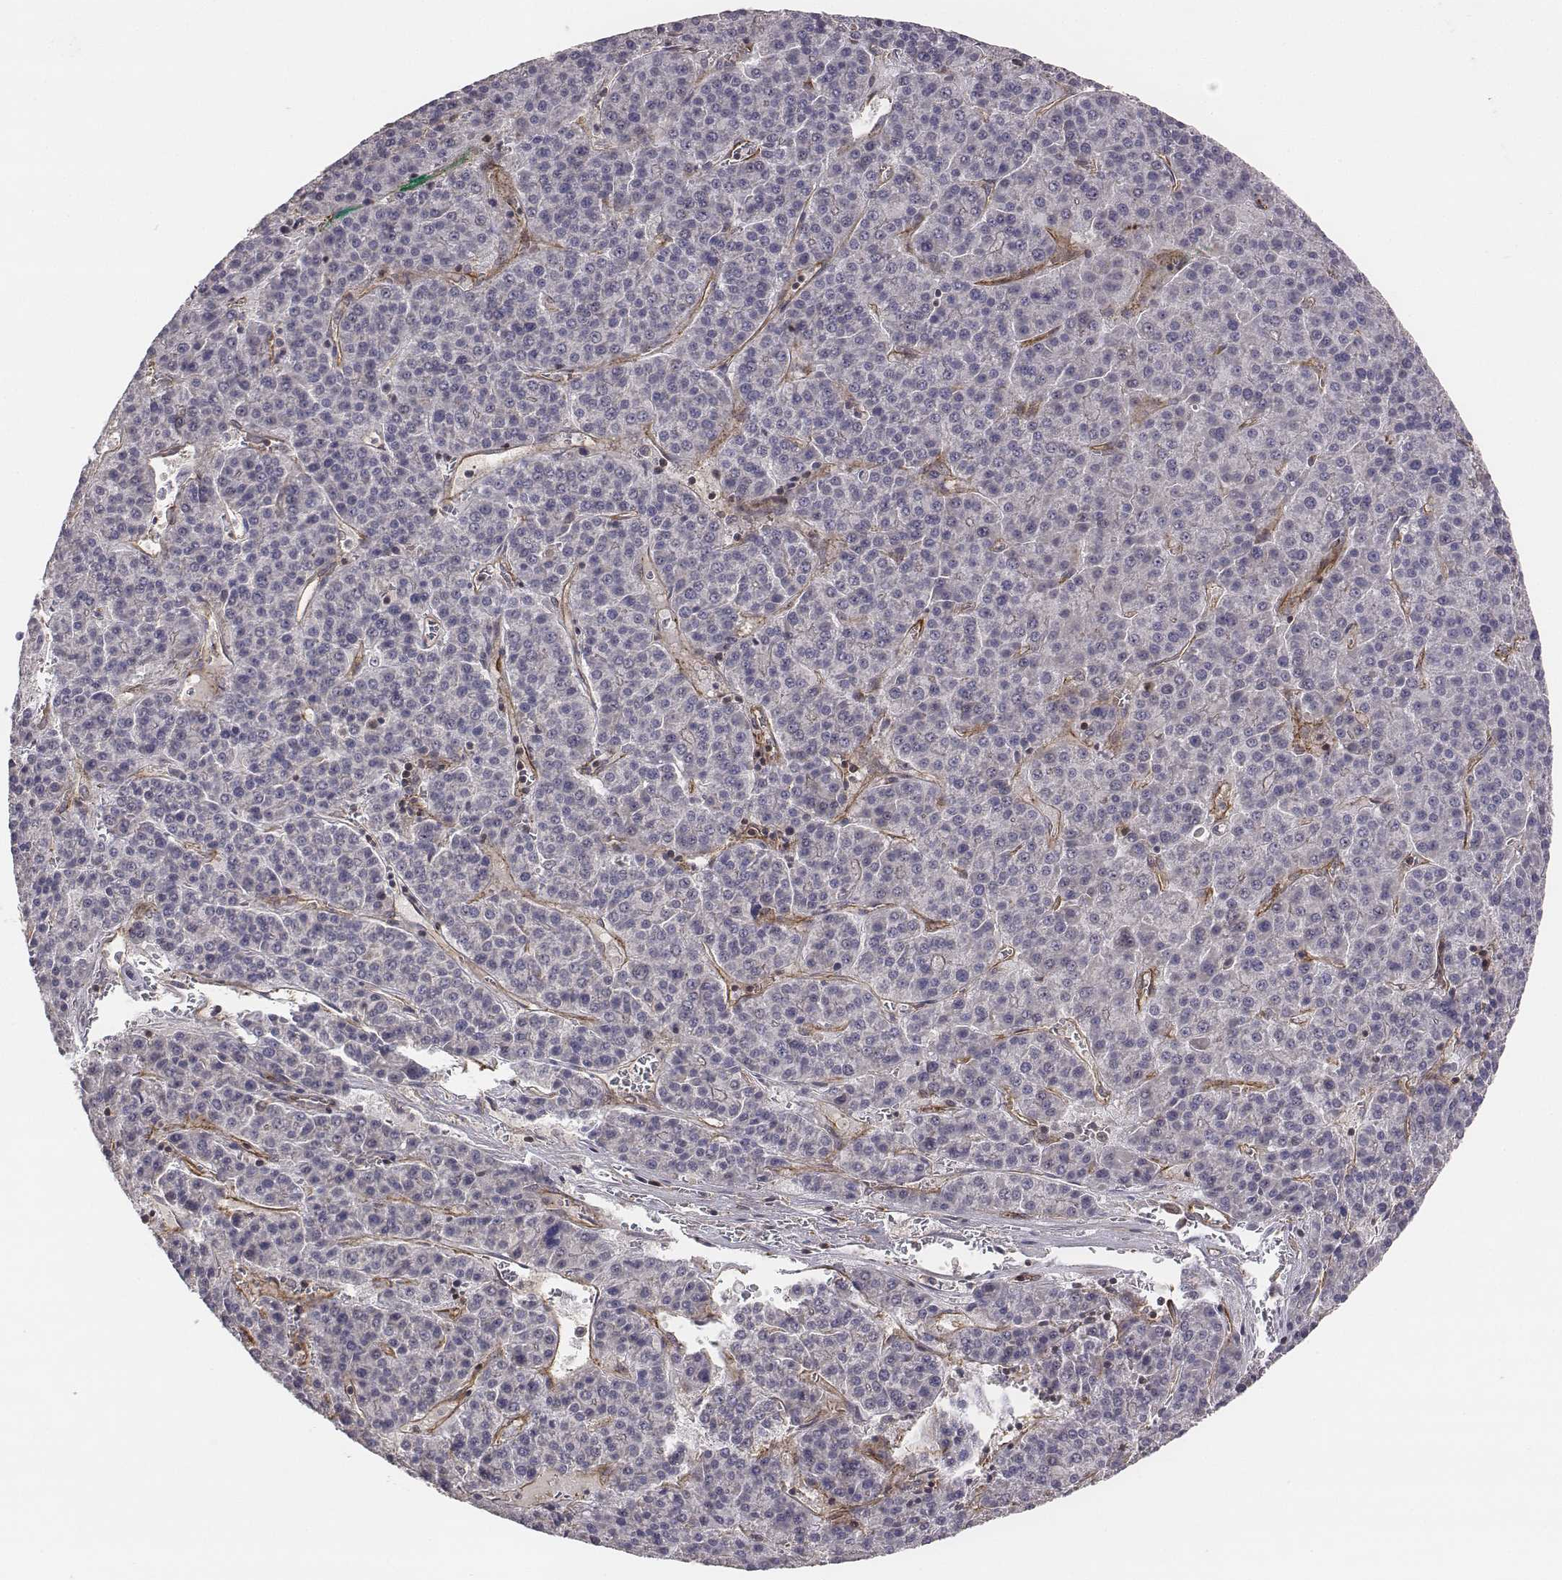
{"staining": {"intensity": "negative", "quantity": "none", "location": "none"}, "tissue": "liver cancer", "cell_type": "Tumor cells", "image_type": "cancer", "snomed": [{"axis": "morphology", "description": "Carcinoma, Hepatocellular, NOS"}, {"axis": "topography", "description": "Liver"}], "caption": "High power microscopy photomicrograph of an IHC image of liver cancer, revealing no significant positivity in tumor cells. The staining was performed using DAB to visualize the protein expression in brown, while the nuclei were stained in blue with hematoxylin (Magnification: 20x).", "gene": "PTPRG", "patient": {"sex": "female", "age": 58}}